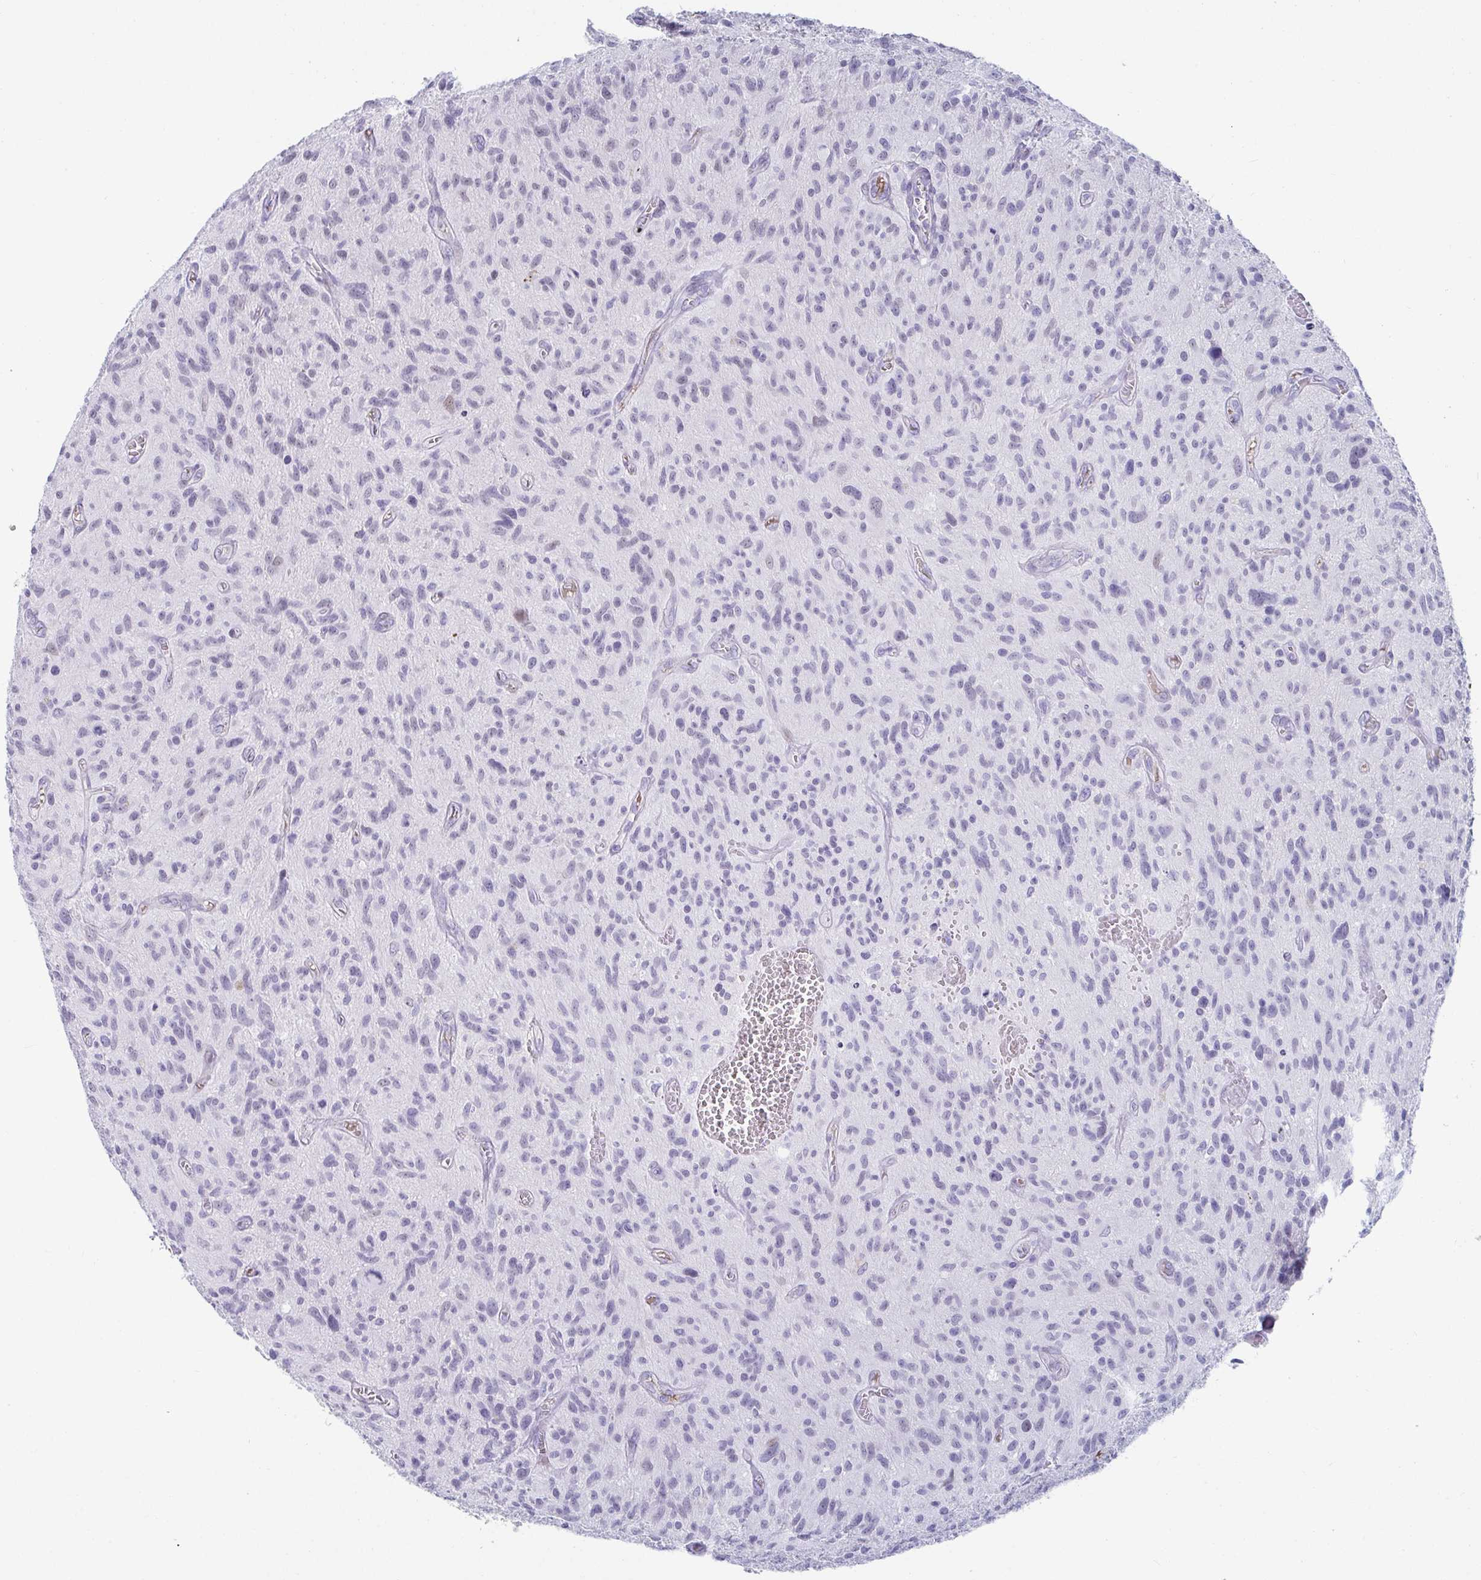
{"staining": {"intensity": "negative", "quantity": "none", "location": "none"}, "tissue": "glioma", "cell_type": "Tumor cells", "image_type": "cancer", "snomed": [{"axis": "morphology", "description": "Glioma, malignant, High grade"}, {"axis": "topography", "description": "Brain"}], "caption": "DAB (3,3'-diaminobenzidine) immunohistochemical staining of glioma displays no significant positivity in tumor cells.", "gene": "NPY", "patient": {"sex": "male", "age": 75}}